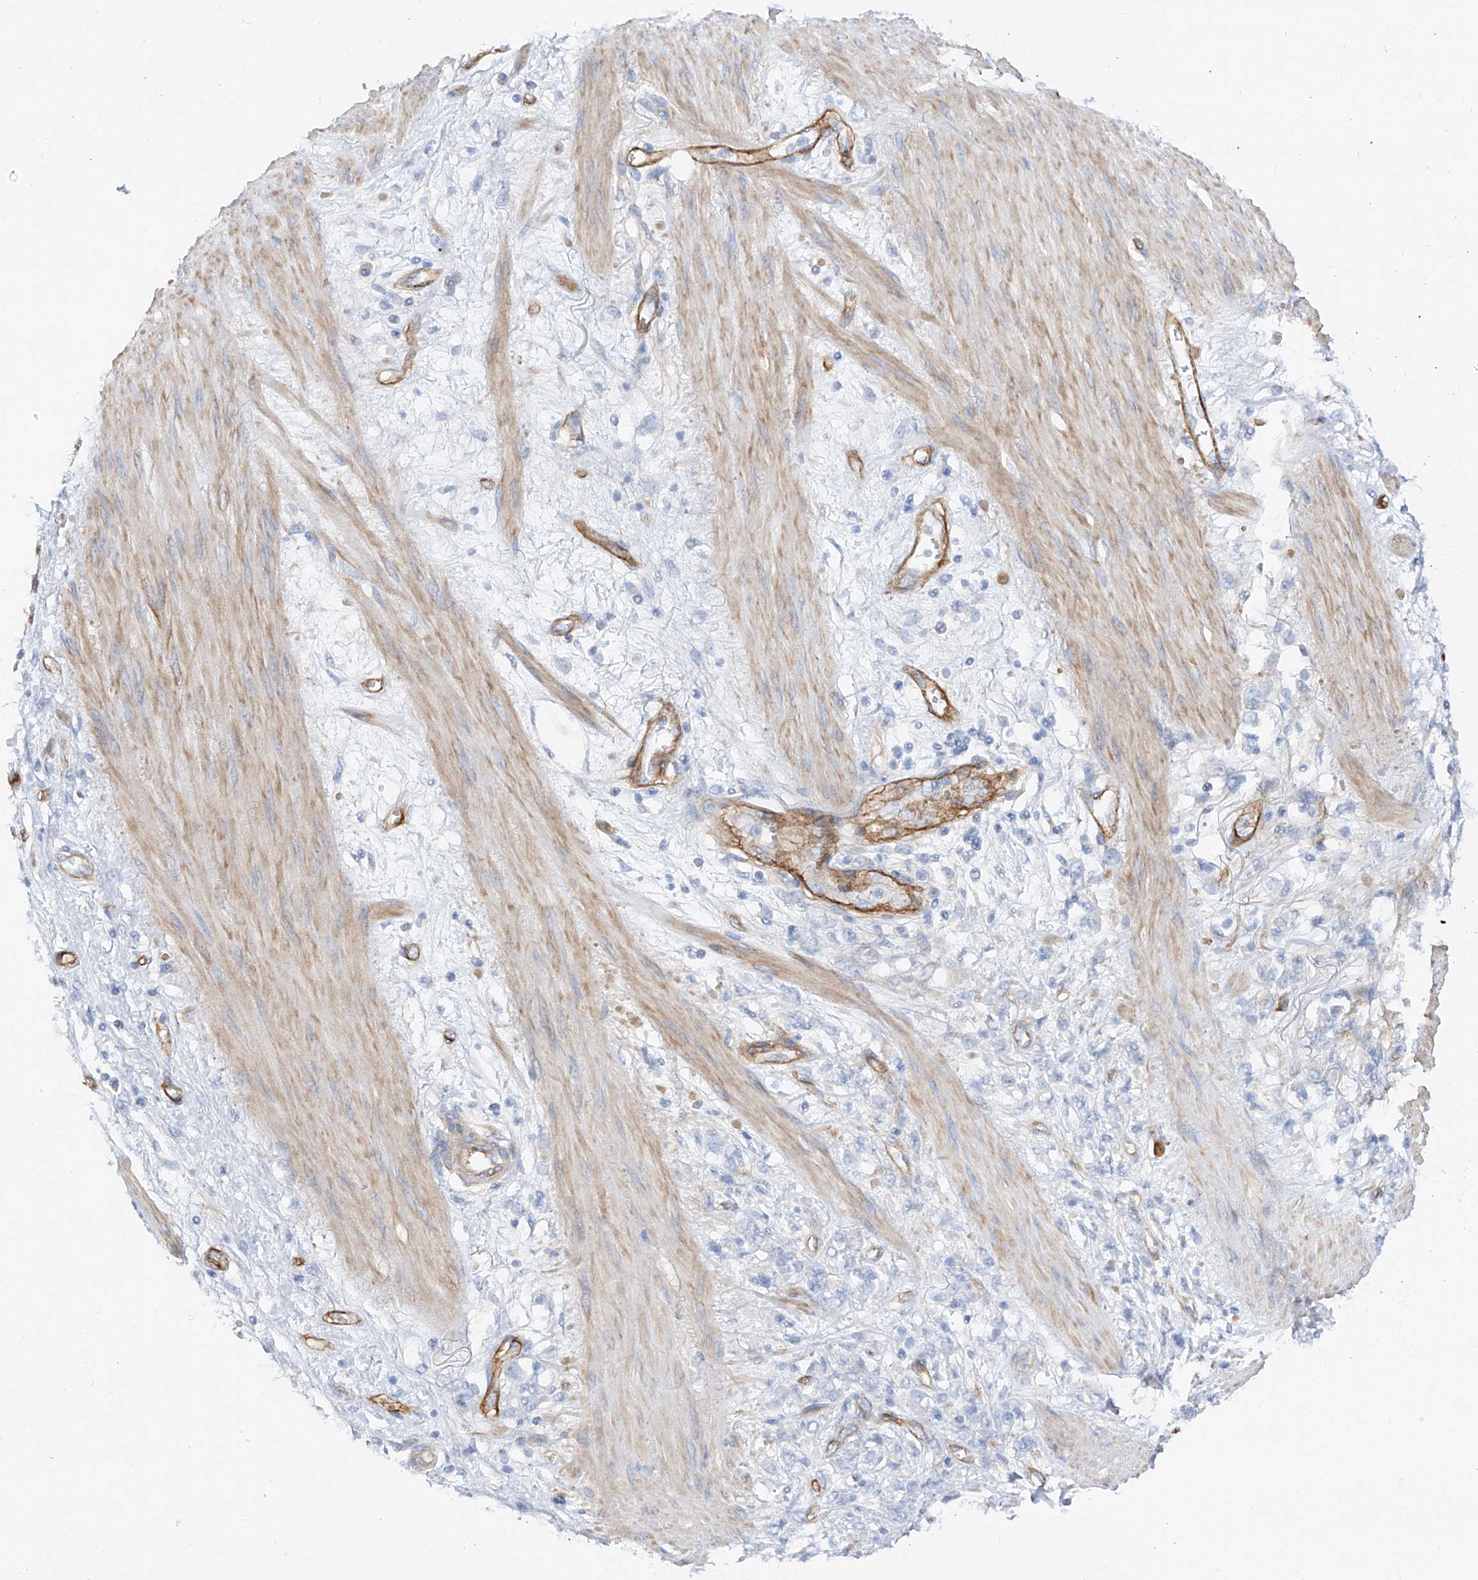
{"staining": {"intensity": "negative", "quantity": "none", "location": "none"}, "tissue": "stomach cancer", "cell_type": "Tumor cells", "image_type": "cancer", "snomed": [{"axis": "morphology", "description": "Adenocarcinoma, NOS"}, {"axis": "topography", "description": "Stomach"}], "caption": "Tumor cells are negative for protein expression in human stomach cancer.", "gene": "LCA5", "patient": {"sex": "female", "age": 76}}